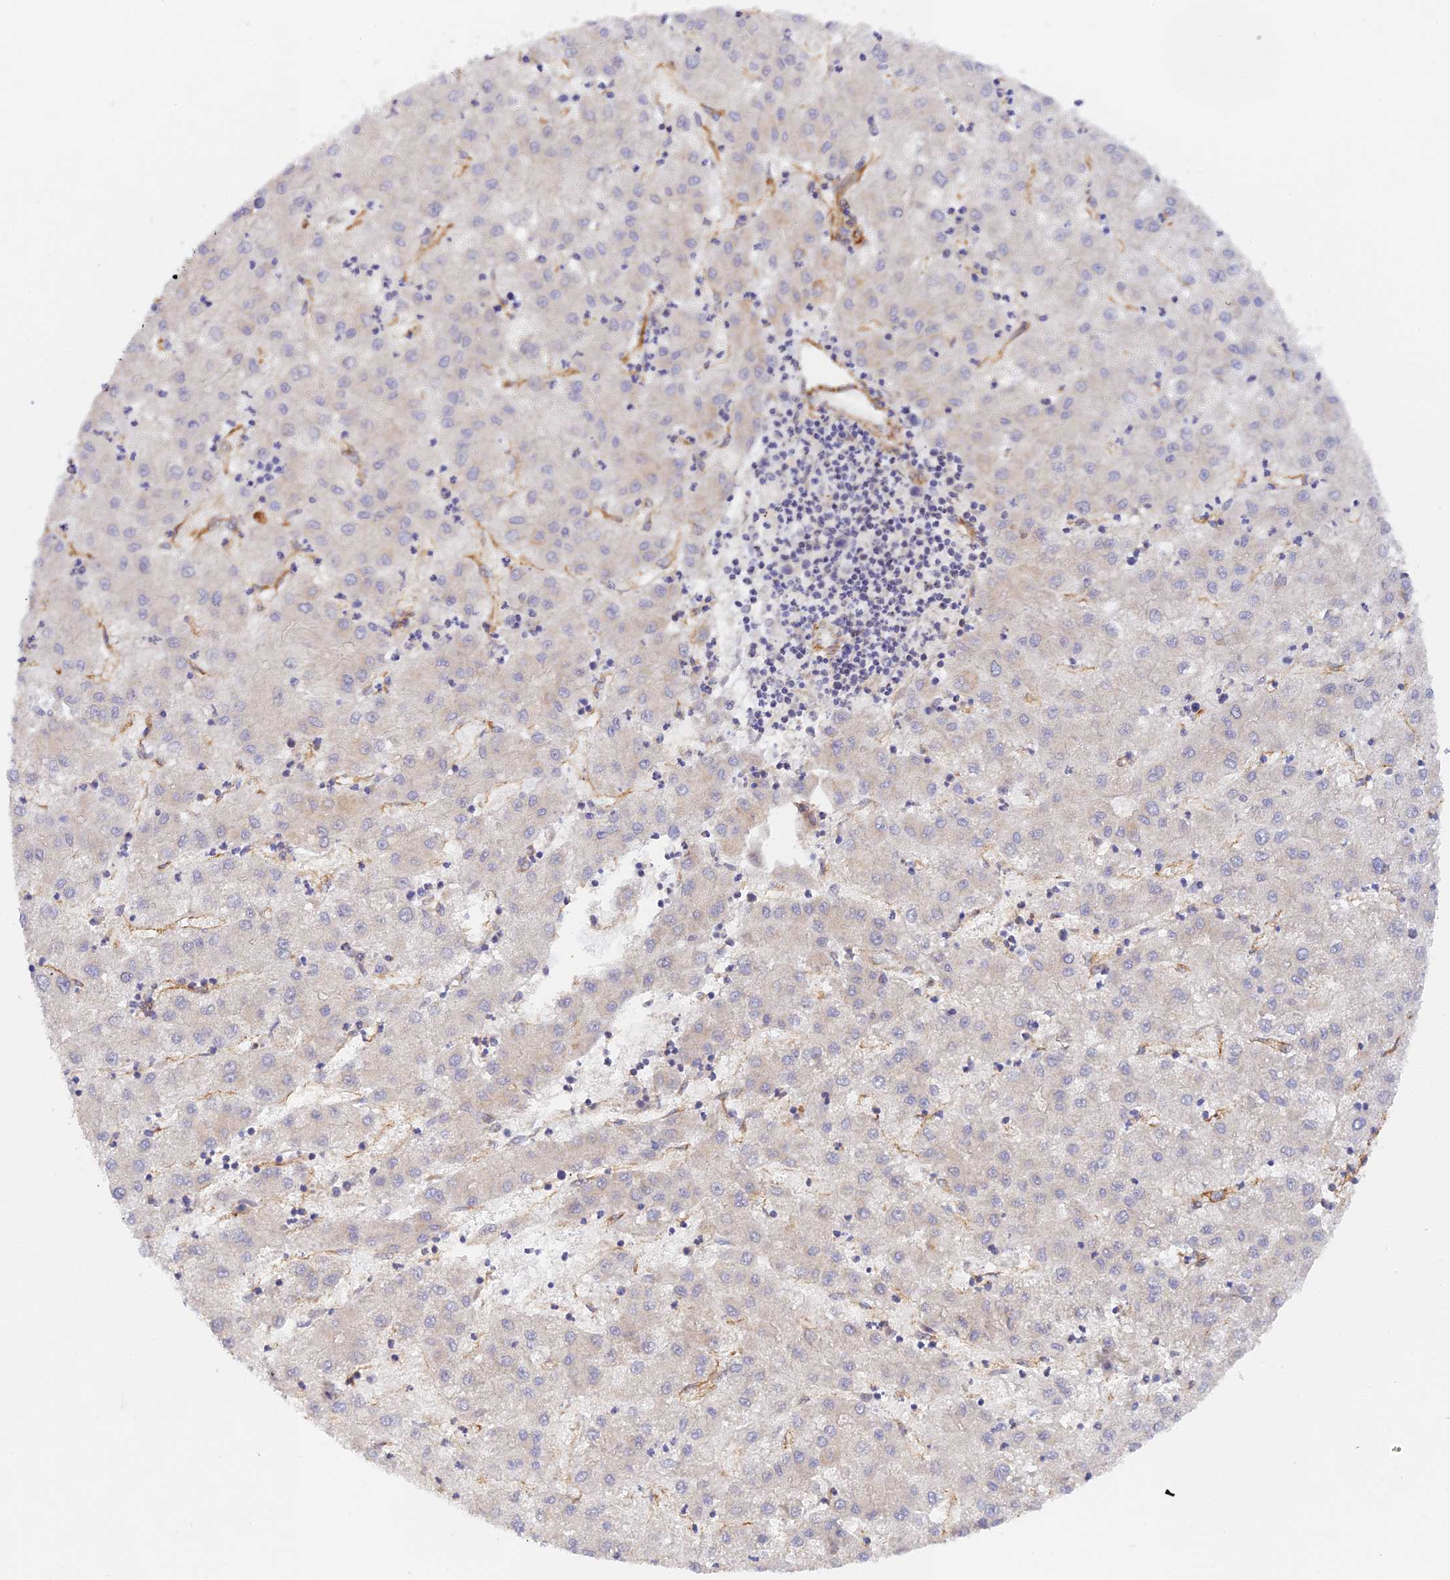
{"staining": {"intensity": "negative", "quantity": "none", "location": "none"}, "tissue": "liver cancer", "cell_type": "Tumor cells", "image_type": "cancer", "snomed": [{"axis": "morphology", "description": "Carcinoma, Hepatocellular, NOS"}, {"axis": "topography", "description": "Liver"}], "caption": "Tumor cells are negative for brown protein staining in hepatocellular carcinoma (liver).", "gene": "MYO9A", "patient": {"sex": "male", "age": 72}}